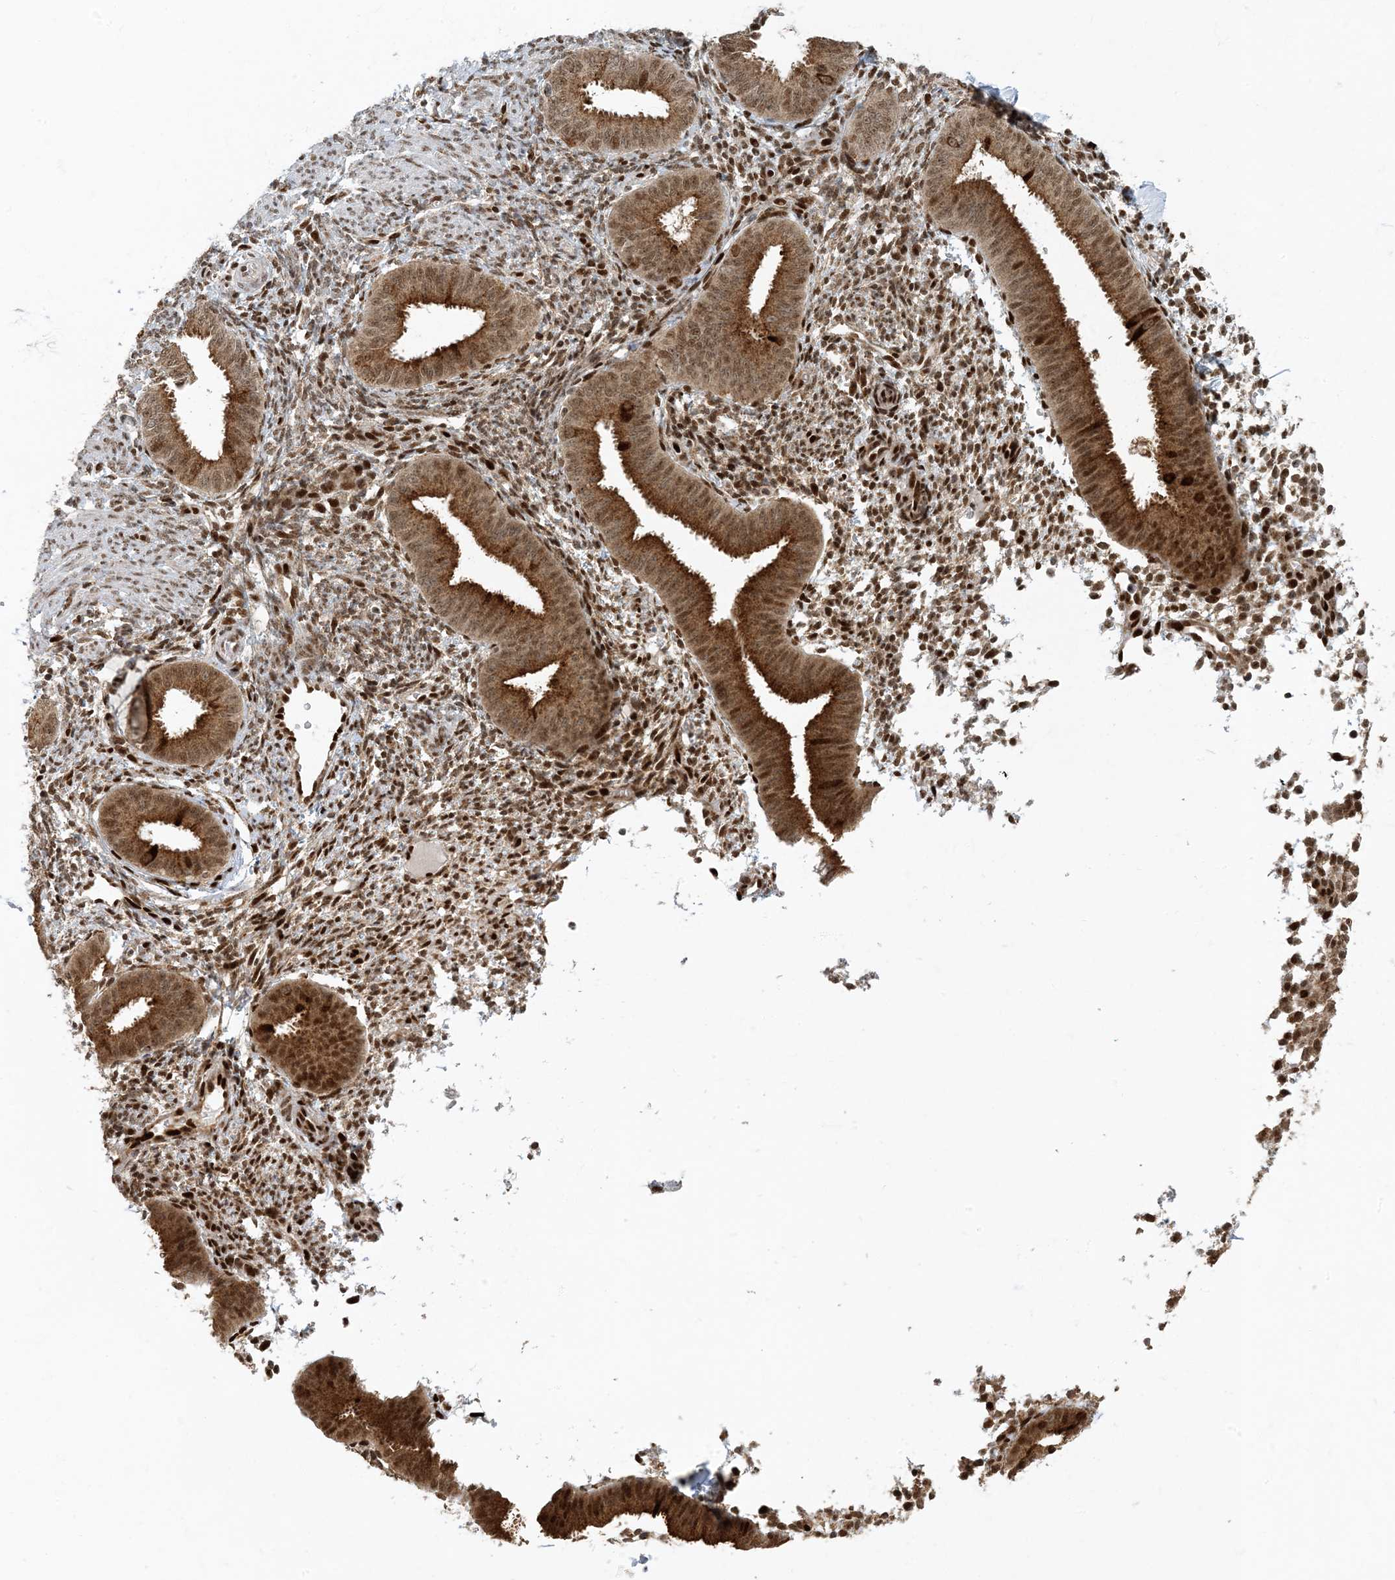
{"staining": {"intensity": "moderate", "quantity": "<25%", "location": "nuclear"}, "tissue": "endometrium", "cell_type": "Cells in endometrial stroma", "image_type": "normal", "snomed": [{"axis": "morphology", "description": "Normal tissue, NOS"}, {"axis": "topography", "description": "Uterus"}, {"axis": "topography", "description": "Endometrium"}], "caption": "Immunohistochemistry (IHC) of normal endometrium demonstrates low levels of moderate nuclear positivity in about <25% of cells in endometrial stroma.", "gene": "MBD1", "patient": {"sex": "female", "age": 48}}